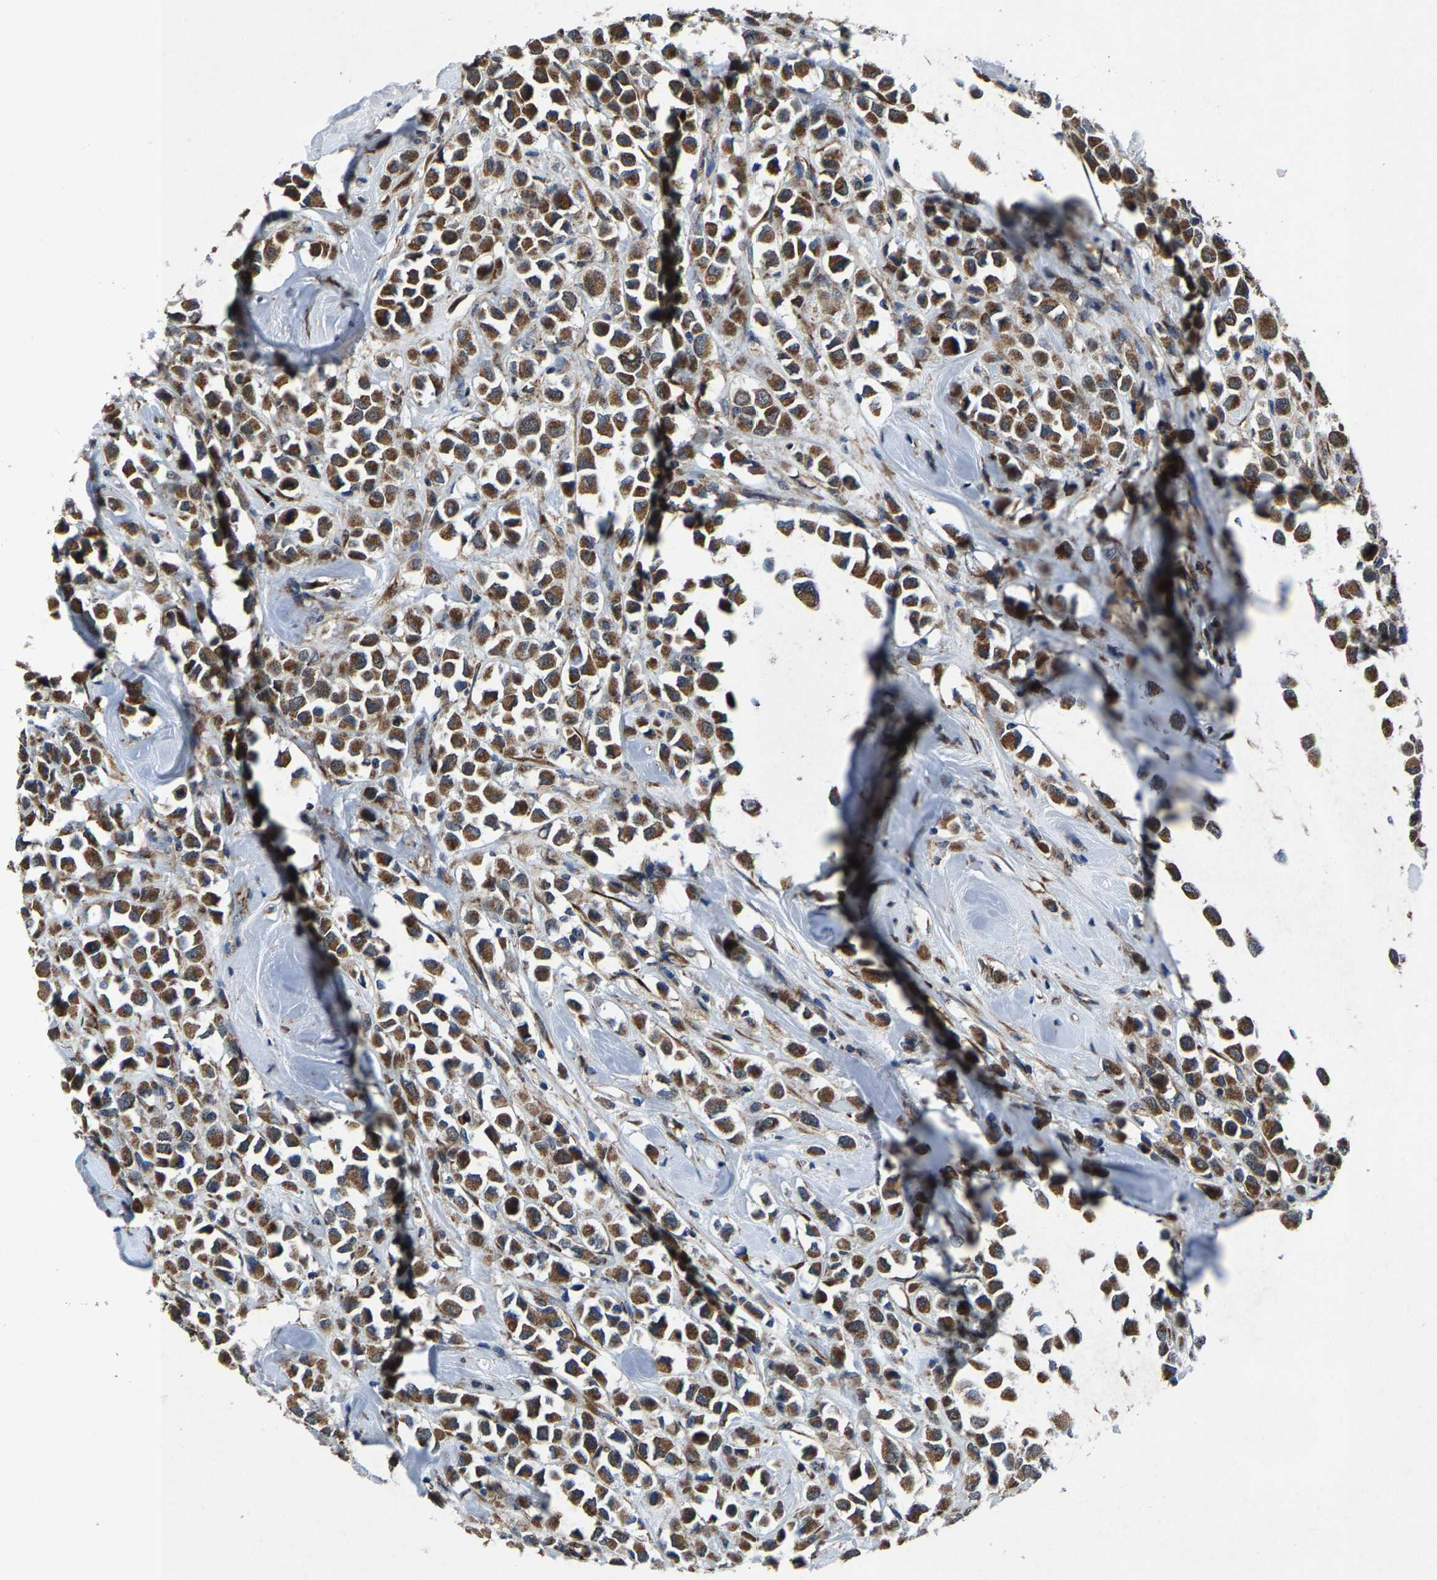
{"staining": {"intensity": "moderate", "quantity": ">75%", "location": "cytoplasmic/membranous"}, "tissue": "breast cancer", "cell_type": "Tumor cells", "image_type": "cancer", "snomed": [{"axis": "morphology", "description": "Duct carcinoma"}, {"axis": "topography", "description": "Breast"}], "caption": "Moderate cytoplasmic/membranous protein expression is seen in about >75% of tumor cells in breast cancer (infiltrating ductal carcinoma).", "gene": "PDP1", "patient": {"sex": "female", "age": 61}}